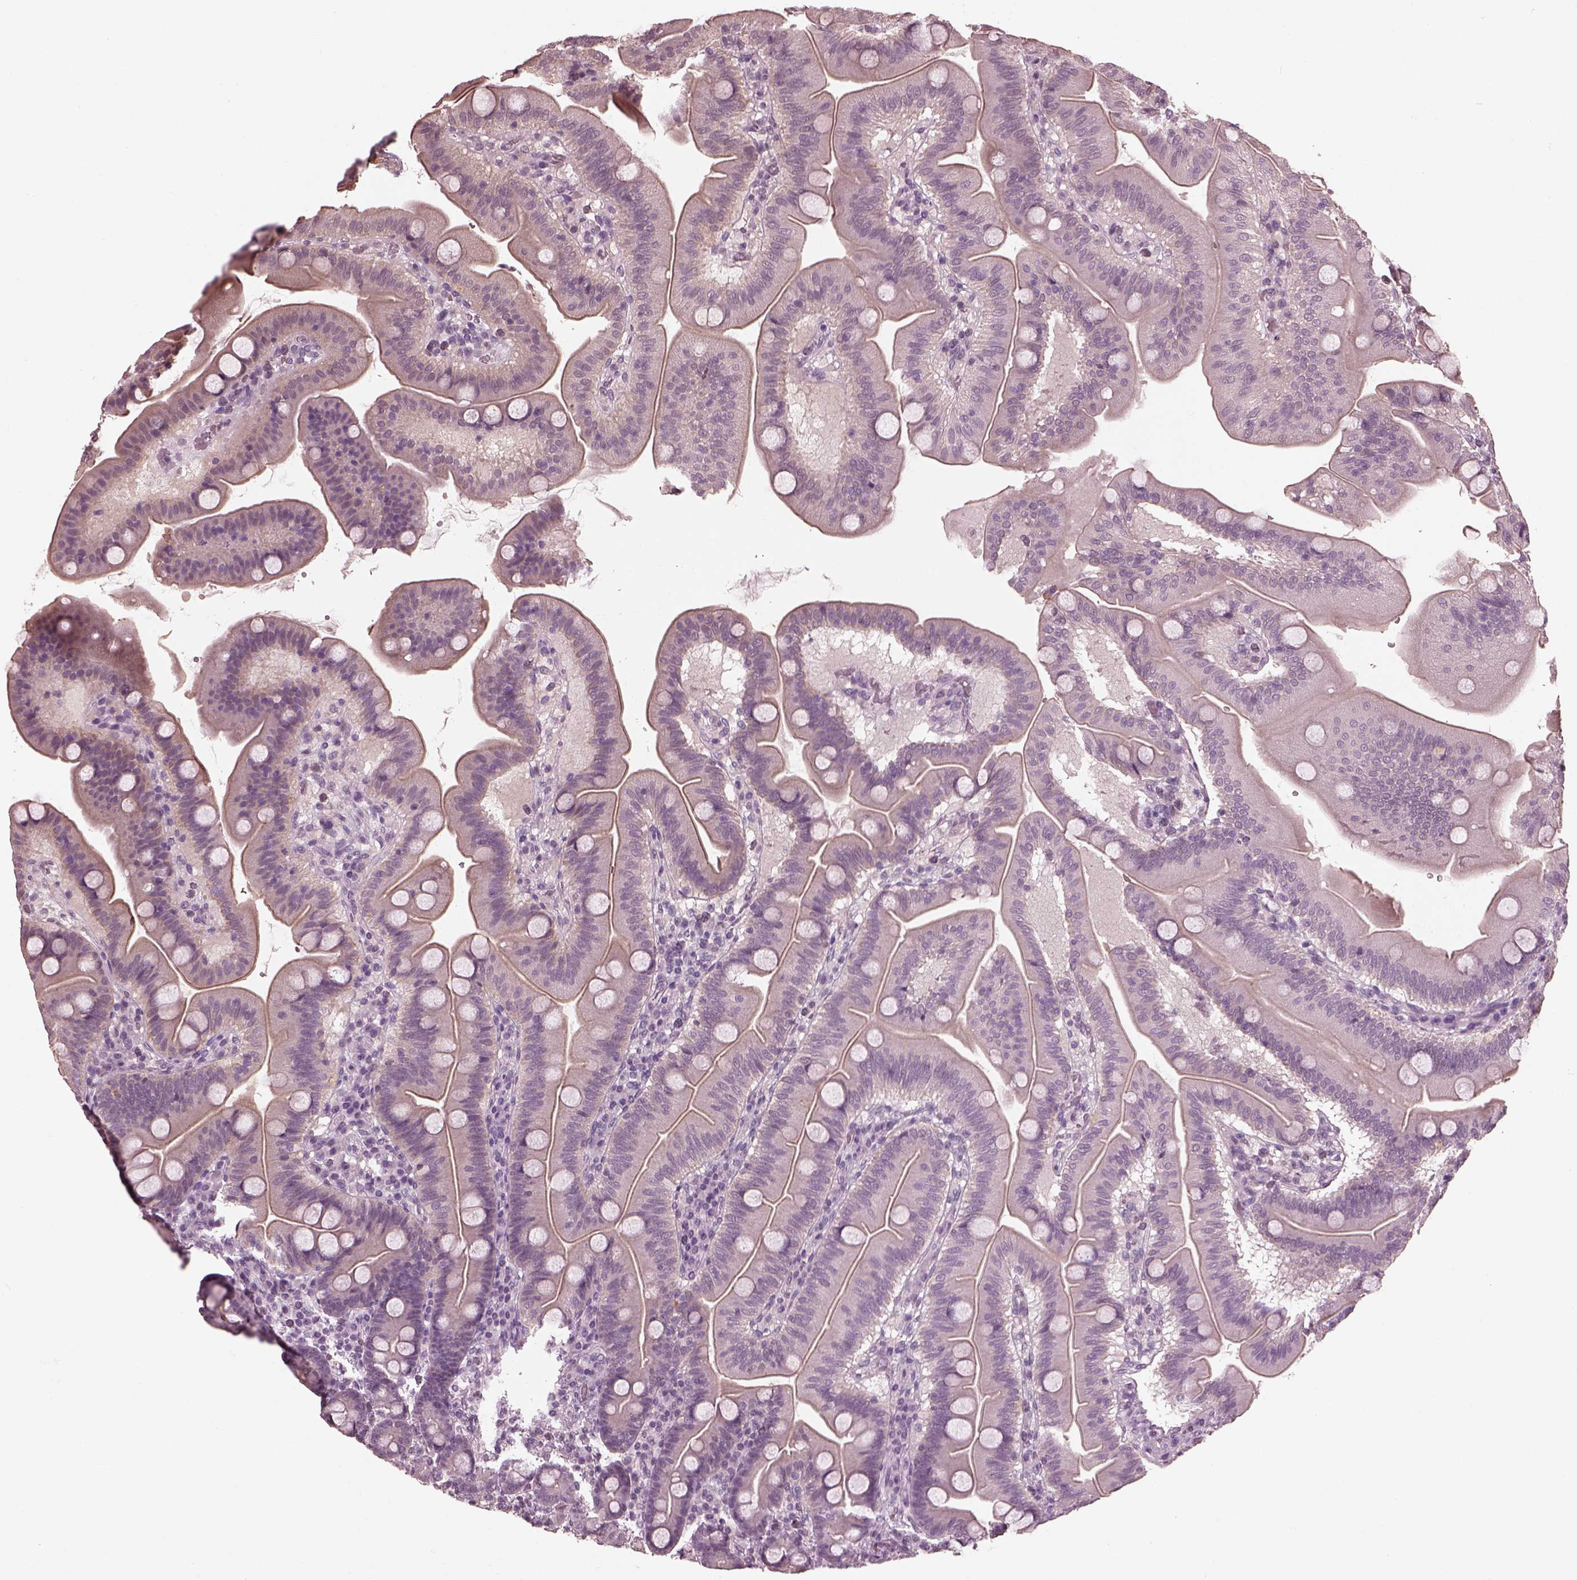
{"staining": {"intensity": "weak", "quantity": "<25%", "location": "cytoplasmic/membranous"}, "tissue": "duodenum", "cell_type": "Glandular cells", "image_type": "normal", "snomed": [{"axis": "morphology", "description": "Normal tissue, NOS"}, {"axis": "topography", "description": "Duodenum"}], "caption": "A micrograph of duodenum stained for a protein displays no brown staining in glandular cells.", "gene": "TSKS", "patient": {"sex": "male", "age": 59}}